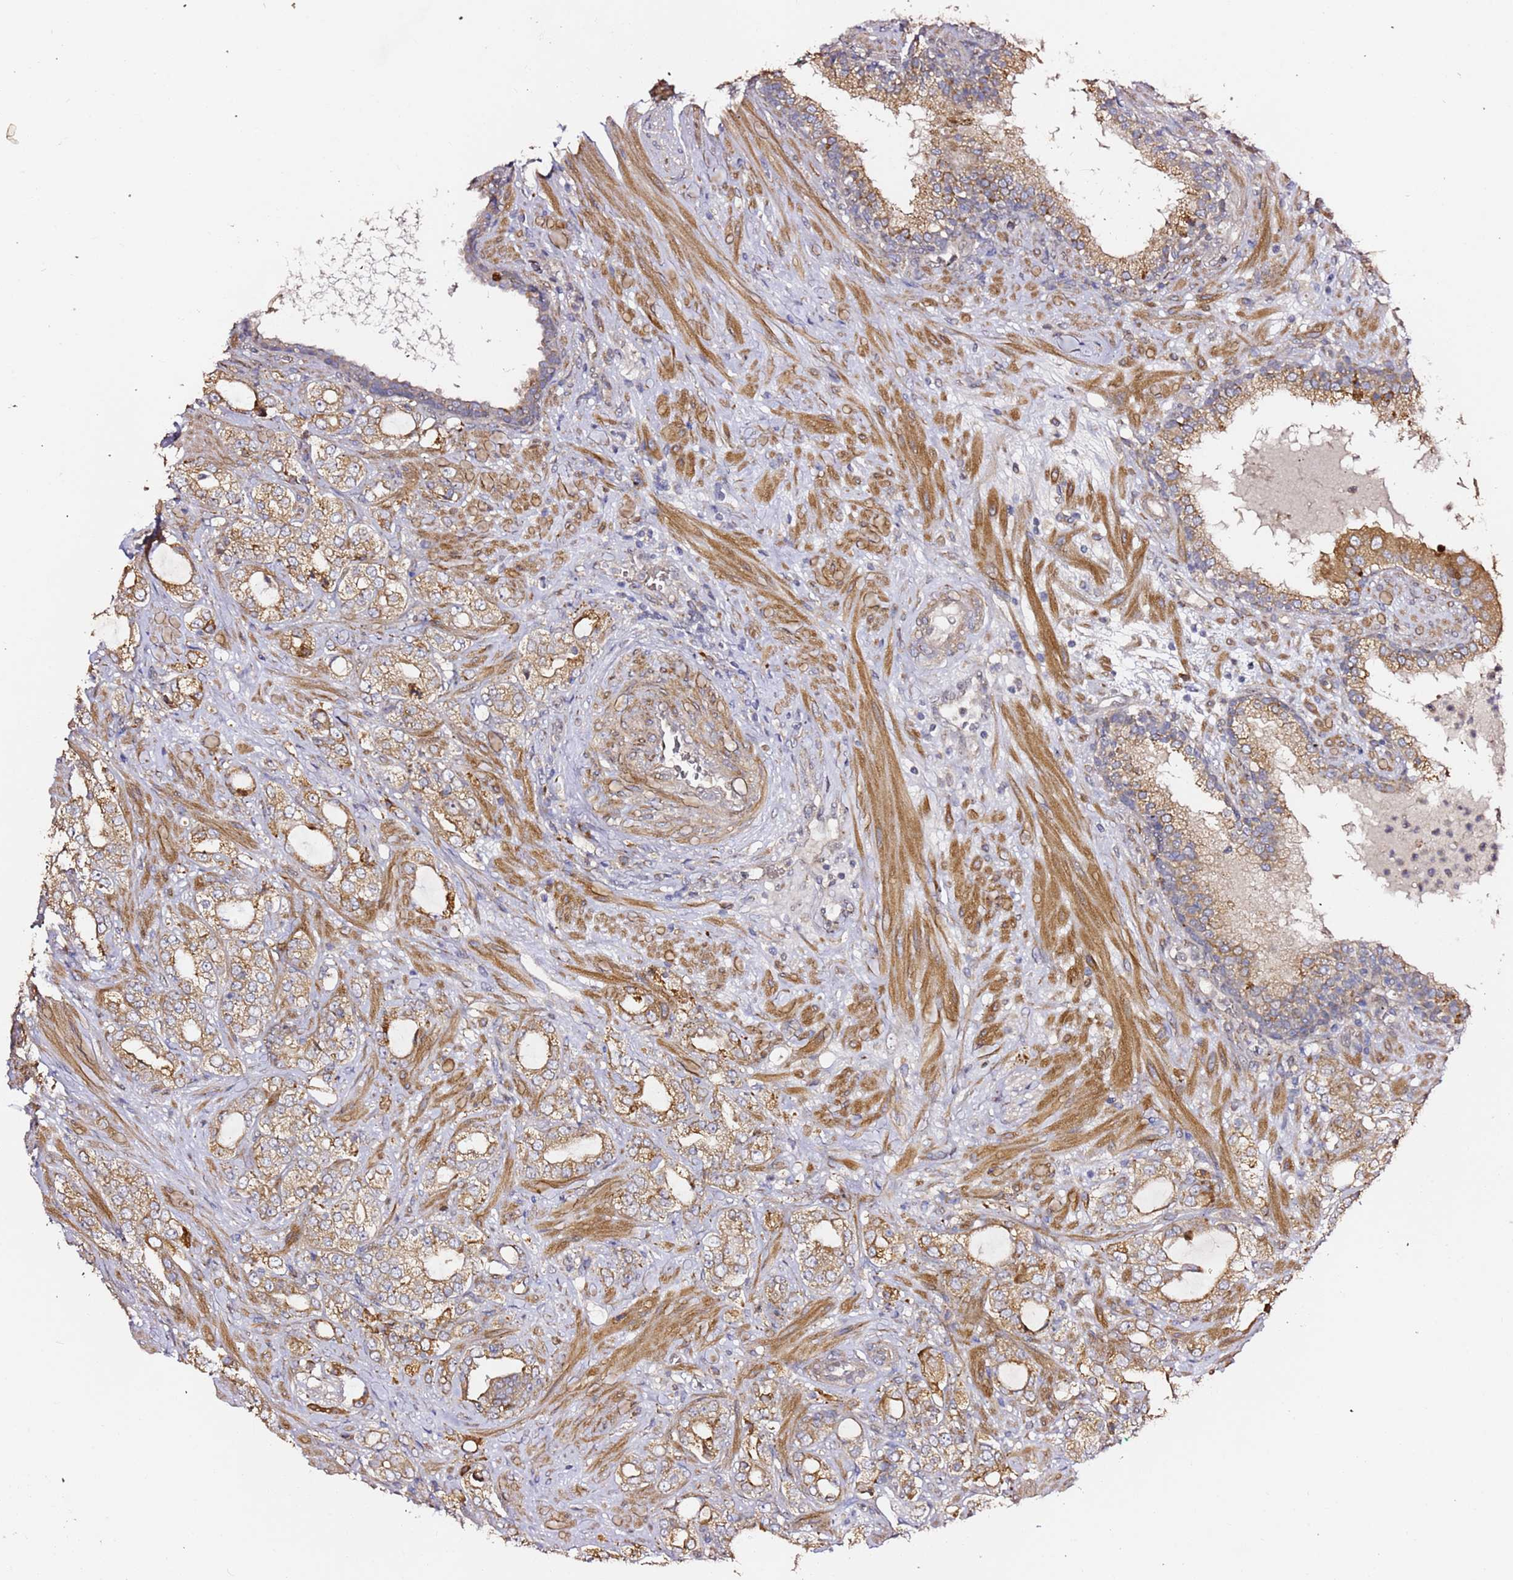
{"staining": {"intensity": "moderate", "quantity": ">75%", "location": "cytoplasmic/membranous"}, "tissue": "prostate cancer", "cell_type": "Tumor cells", "image_type": "cancer", "snomed": [{"axis": "morphology", "description": "Adenocarcinoma, High grade"}, {"axis": "topography", "description": "Prostate"}], "caption": "Protein expression analysis of adenocarcinoma (high-grade) (prostate) shows moderate cytoplasmic/membranous staining in approximately >75% of tumor cells. The staining was performed using DAB (3,3'-diaminobenzidine), with brown indicating positive protein expression. Nuclei are stained blue with hematoxylin.", "gene": "HSD17B7", "patient": {"sex": "male", "age": 64}}